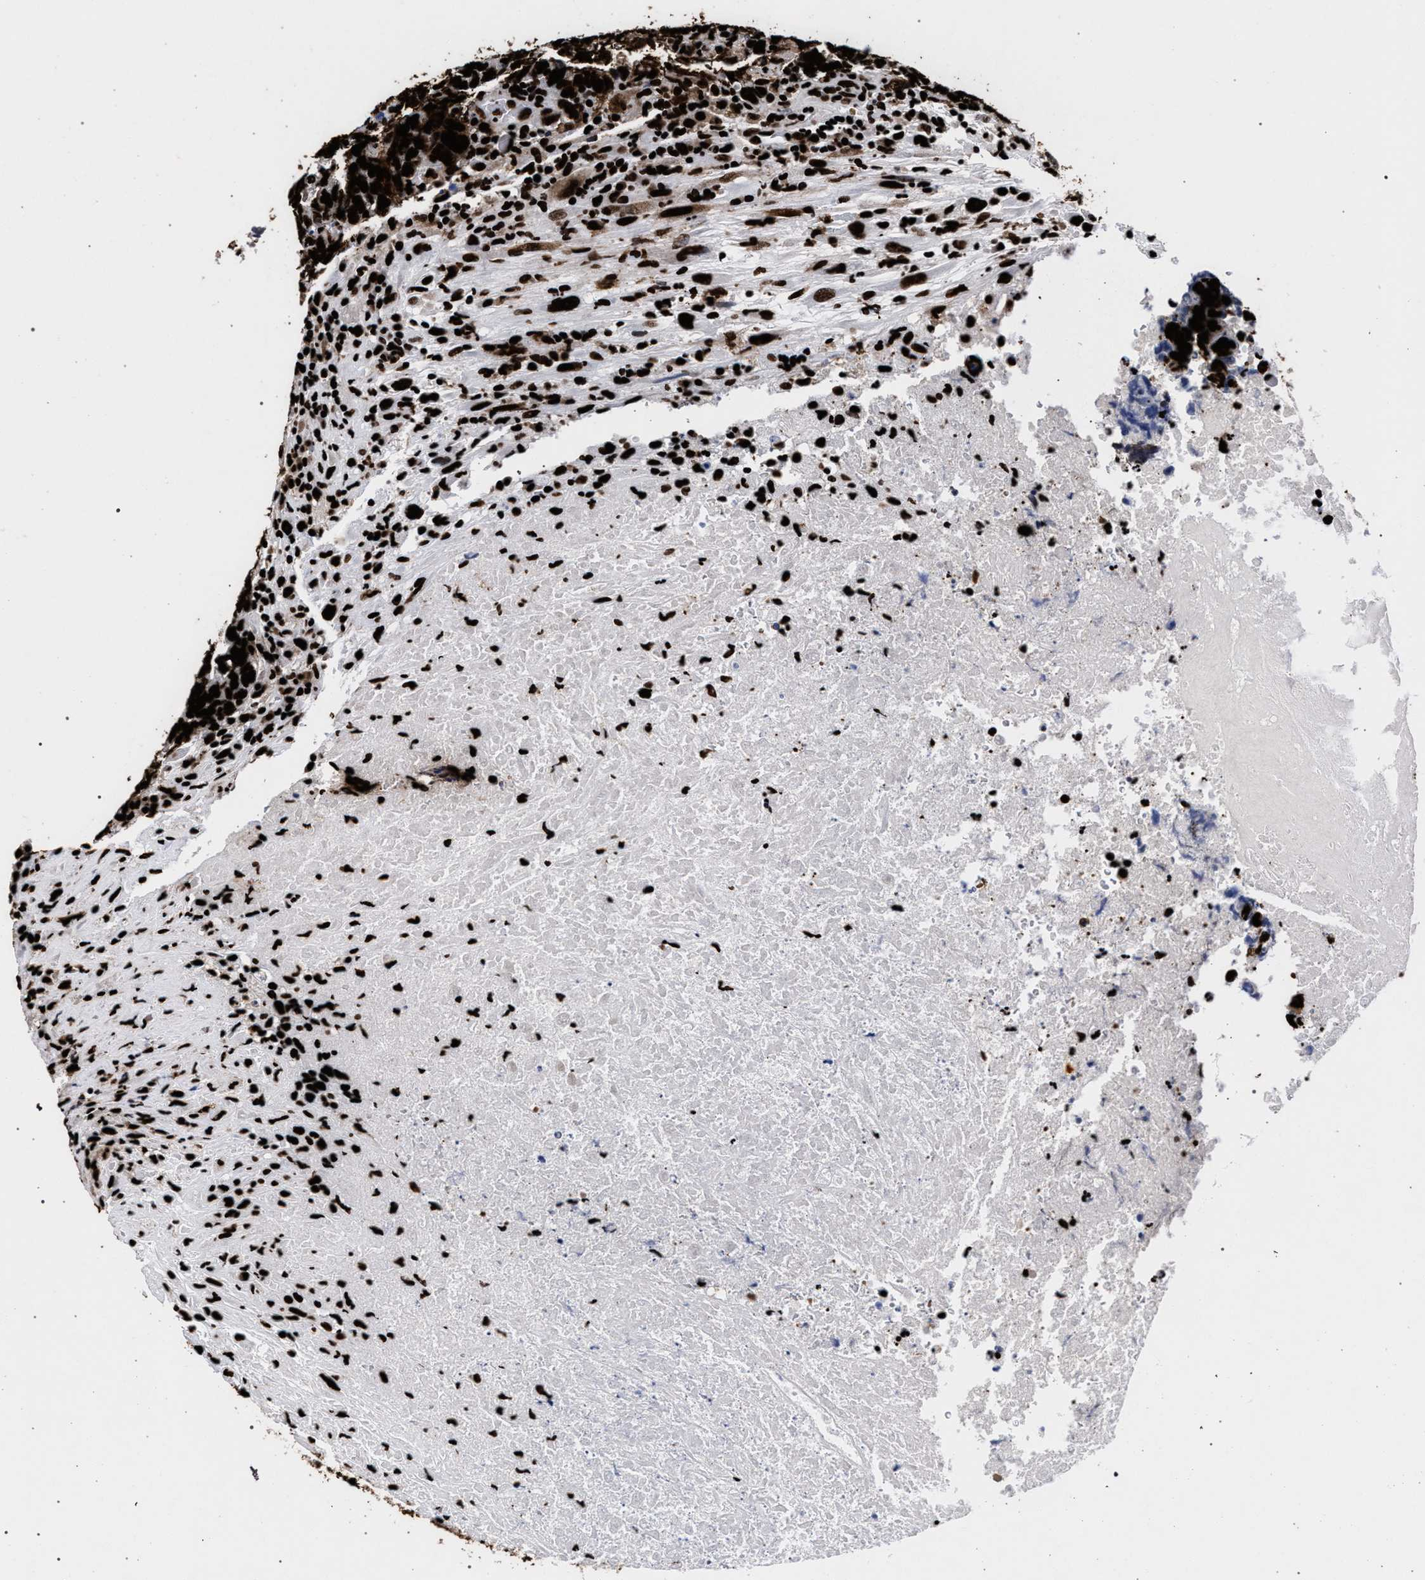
{"staining": {"intensity": "strong", "quantity": ">75%", "location": "cytoplasmic/membranous,nuclear"}, "tissue": "testis cancer", "cell_type": "Tumor cells", "image_type": "cancer", "snomed": [{"axis": "morphology", "description": "Necrosis, NOS"}, {"axis": "morphology", "description": "Carcinoma, Embryonal, NOS"}, {"axis": "topography", "description": "Testis"}], "caption": "Immunohistochemical staining of human embryonal carcinoma (testis) displays high levels of strong cytoplasmic/membranous and nuclear staining in about >75% of tumor cells.", "gene": "HNRNPA1", "patient": {"sex": "male", "age": 19}}